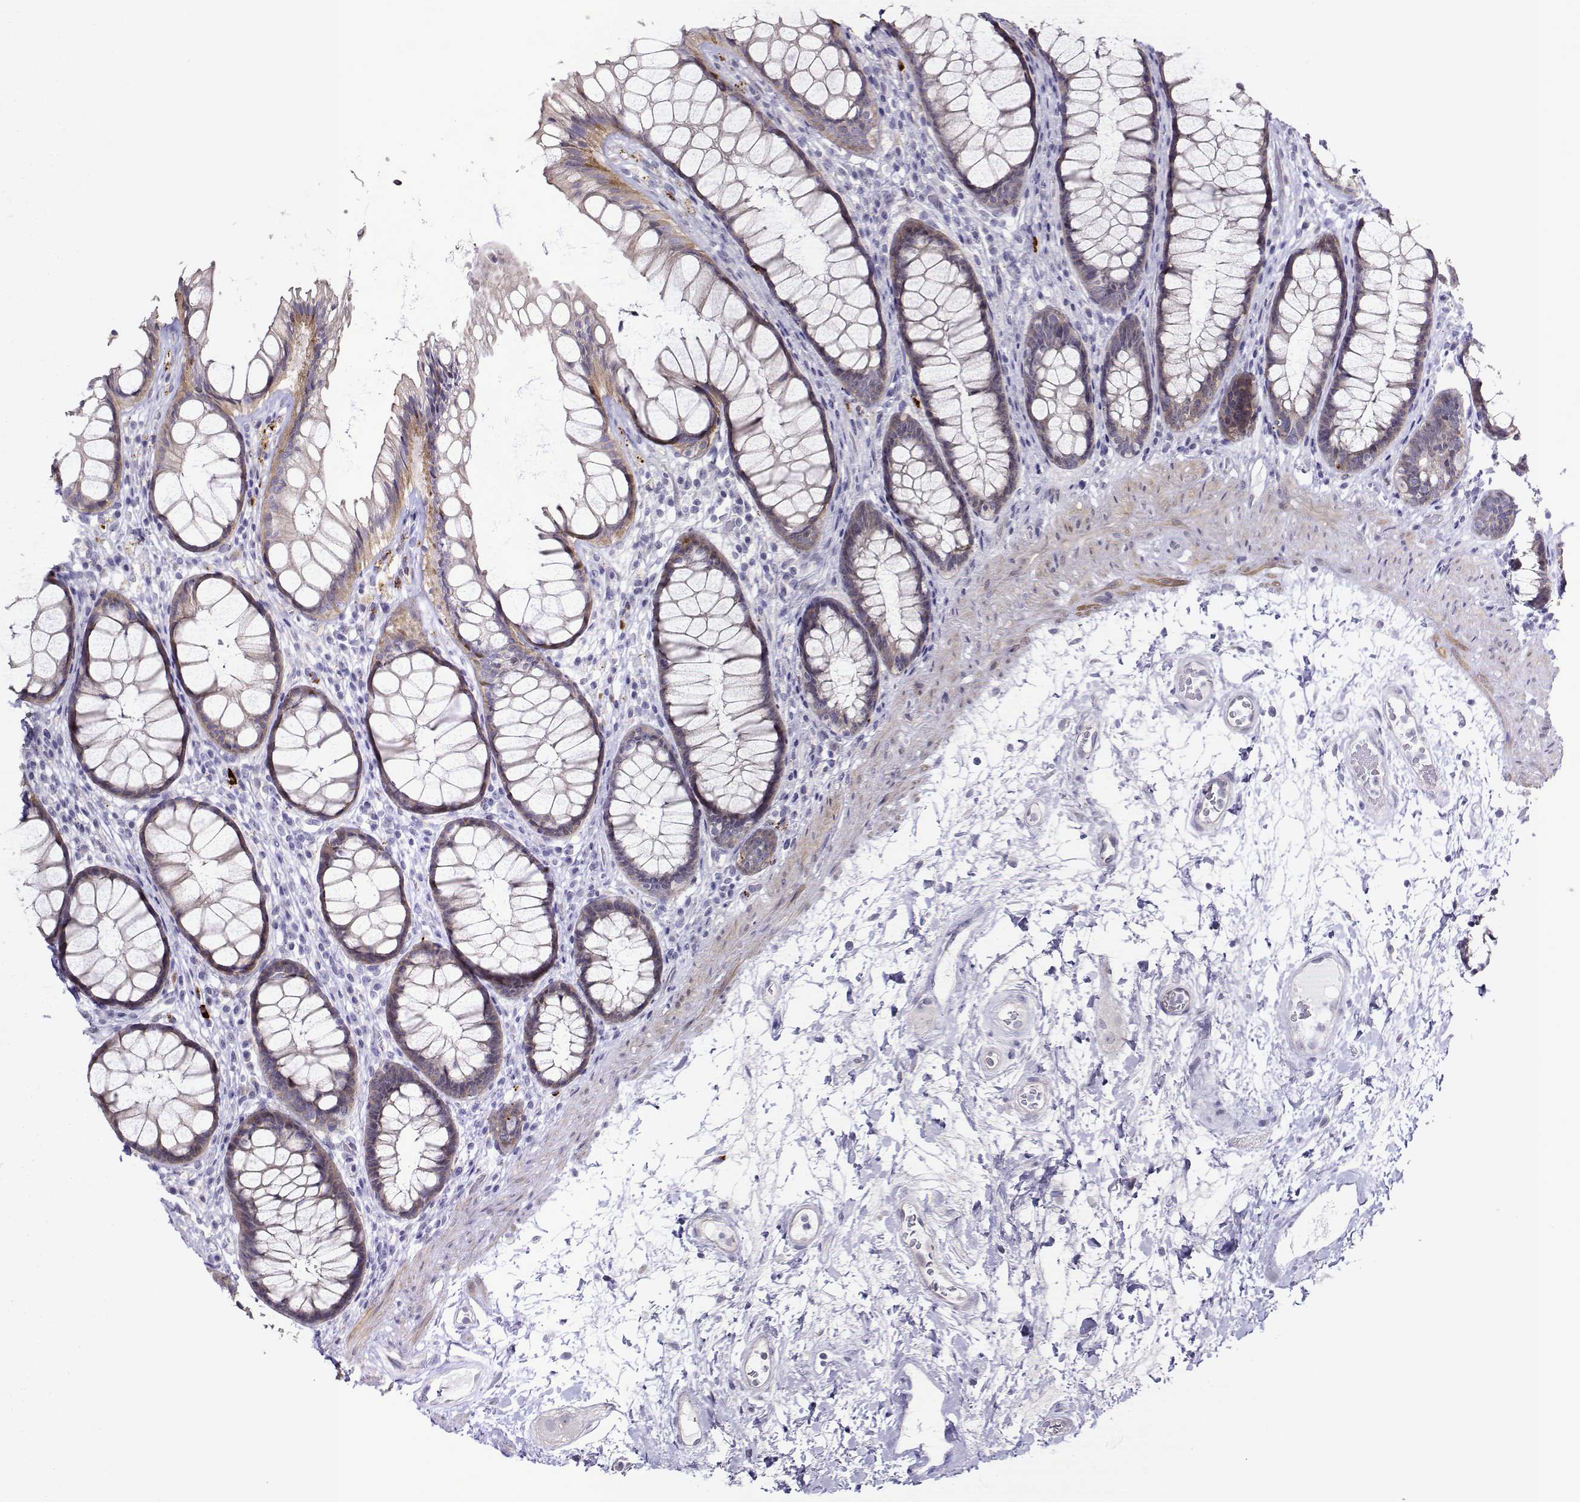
{"staining": {"intensity": "moderate", "quantity": "25%-75%", "location": "cytoplasmic/membranous"}, "tissue": "rectum", "cell_type": "Glandular cells", "image_type": "normal", "snomed": [{"axis": "morphology", "description": "Normal tissue, NOS"}, {"axis": "topography", "description": "Rectum"}], "caption": "IHC of benign human rectum demonstrates medium levels of moderate cytoplasmic/membranous expression in about 25%-75% of glandular cells.", "gene": "NOS1AP", "patient": {"sex": "male", "age": 72}}